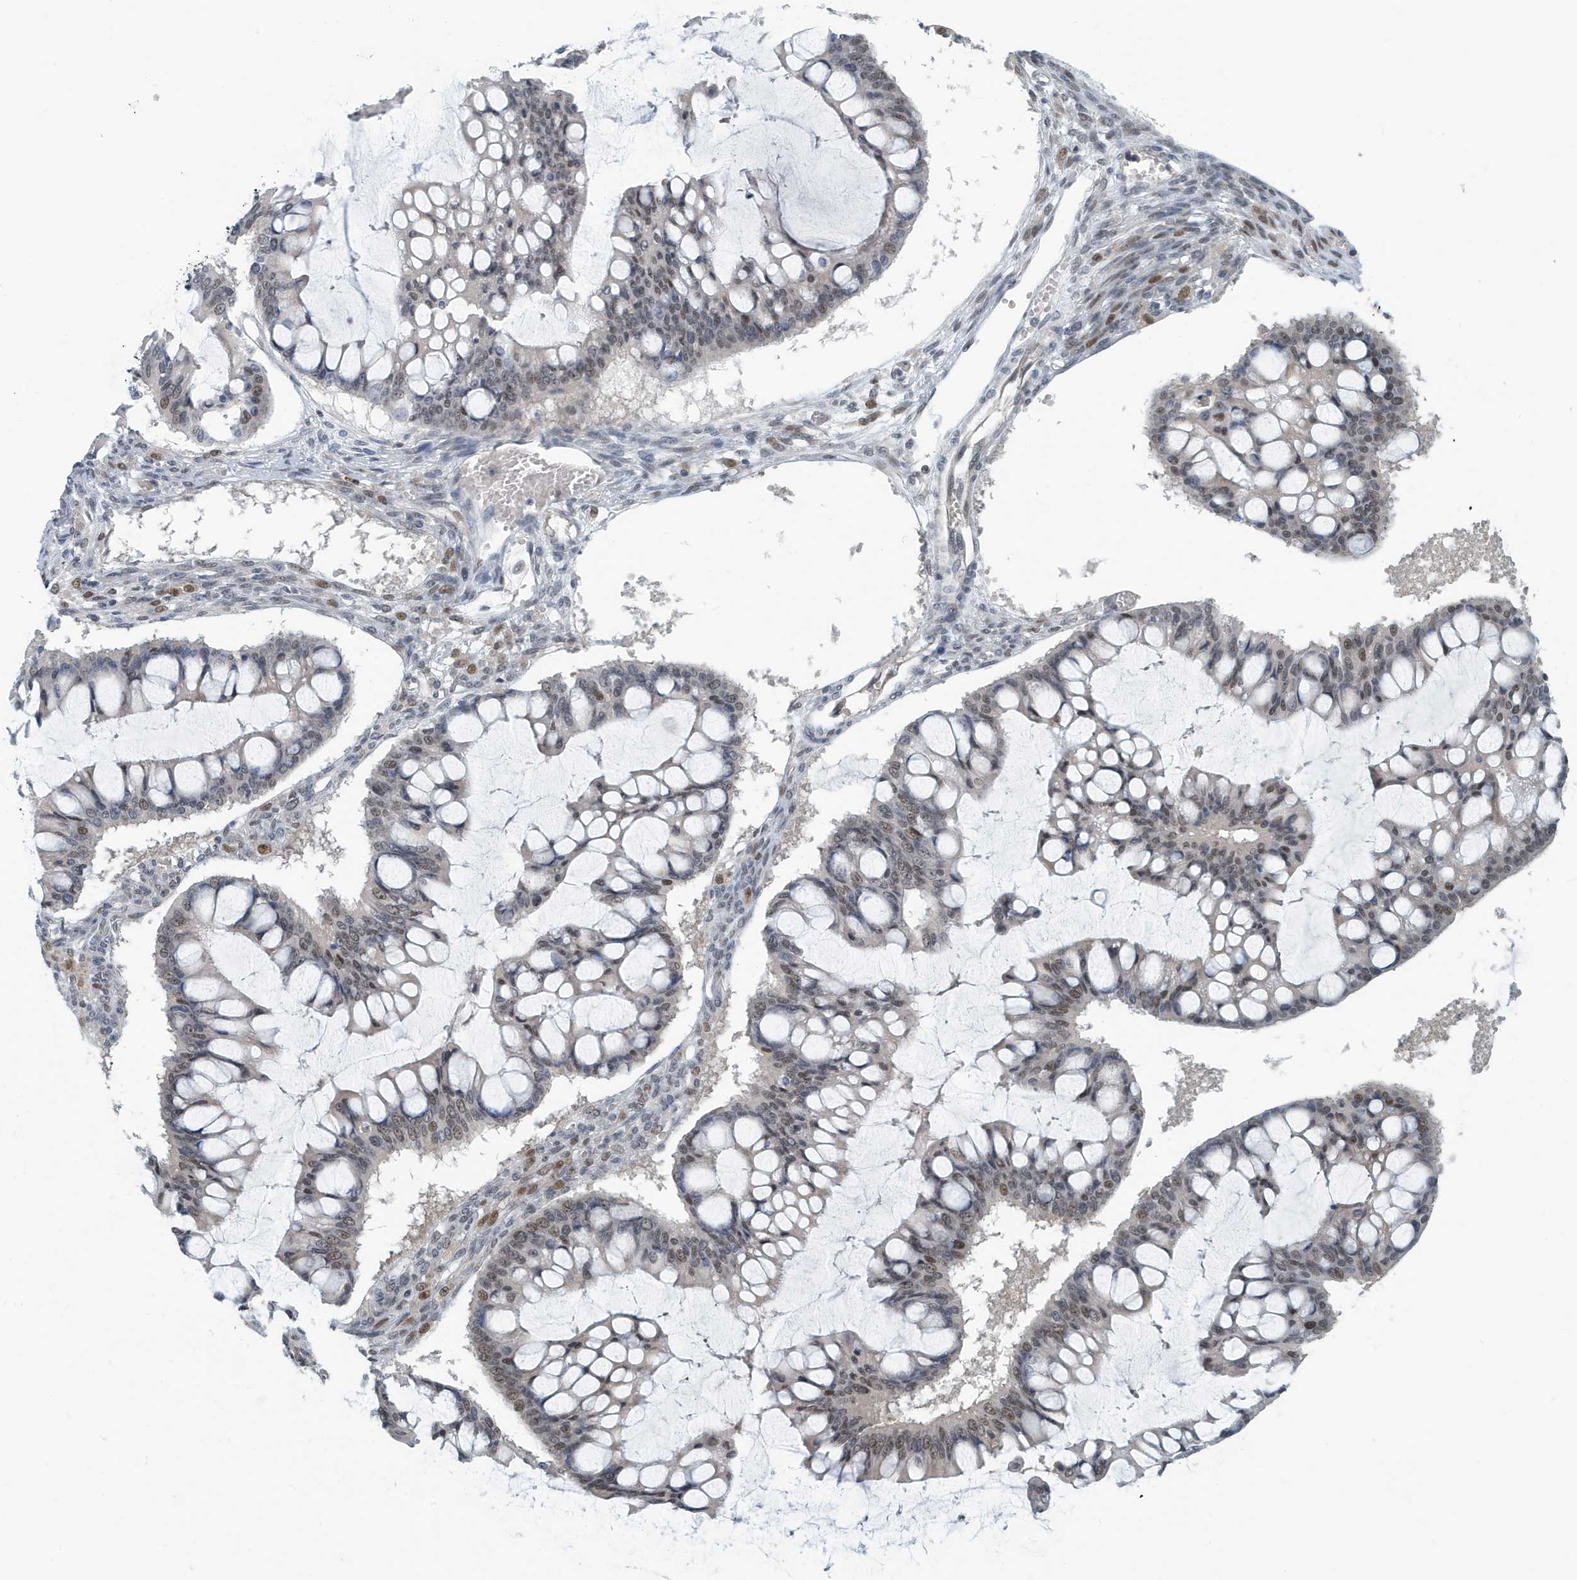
{"staining": {"intensity": "weak", "quantity": "25%-75%", "location": "nuclear"}, "tissue": "ovarian cancer", "cell_type": "Tumor cells", "image_type": "cancer", "snomed": [{"axis": "morphology", "description": "Cystadenocarcinoma, mucinous, NOS"}, {"axis": "topography", "description": "Ovary"}], "caption": "Immunohistochemistry (IHC) of human ovarian cancer (mucinous cystadenocarcinoma) demonstrates low levels of weak nuclear positivity in approximately 25%-75% of tumor cells. (DAB IHC with brightfield microscopy, high magnification).", "gene": "KIF15", "patient": {"sex": "female", "age": 73}}